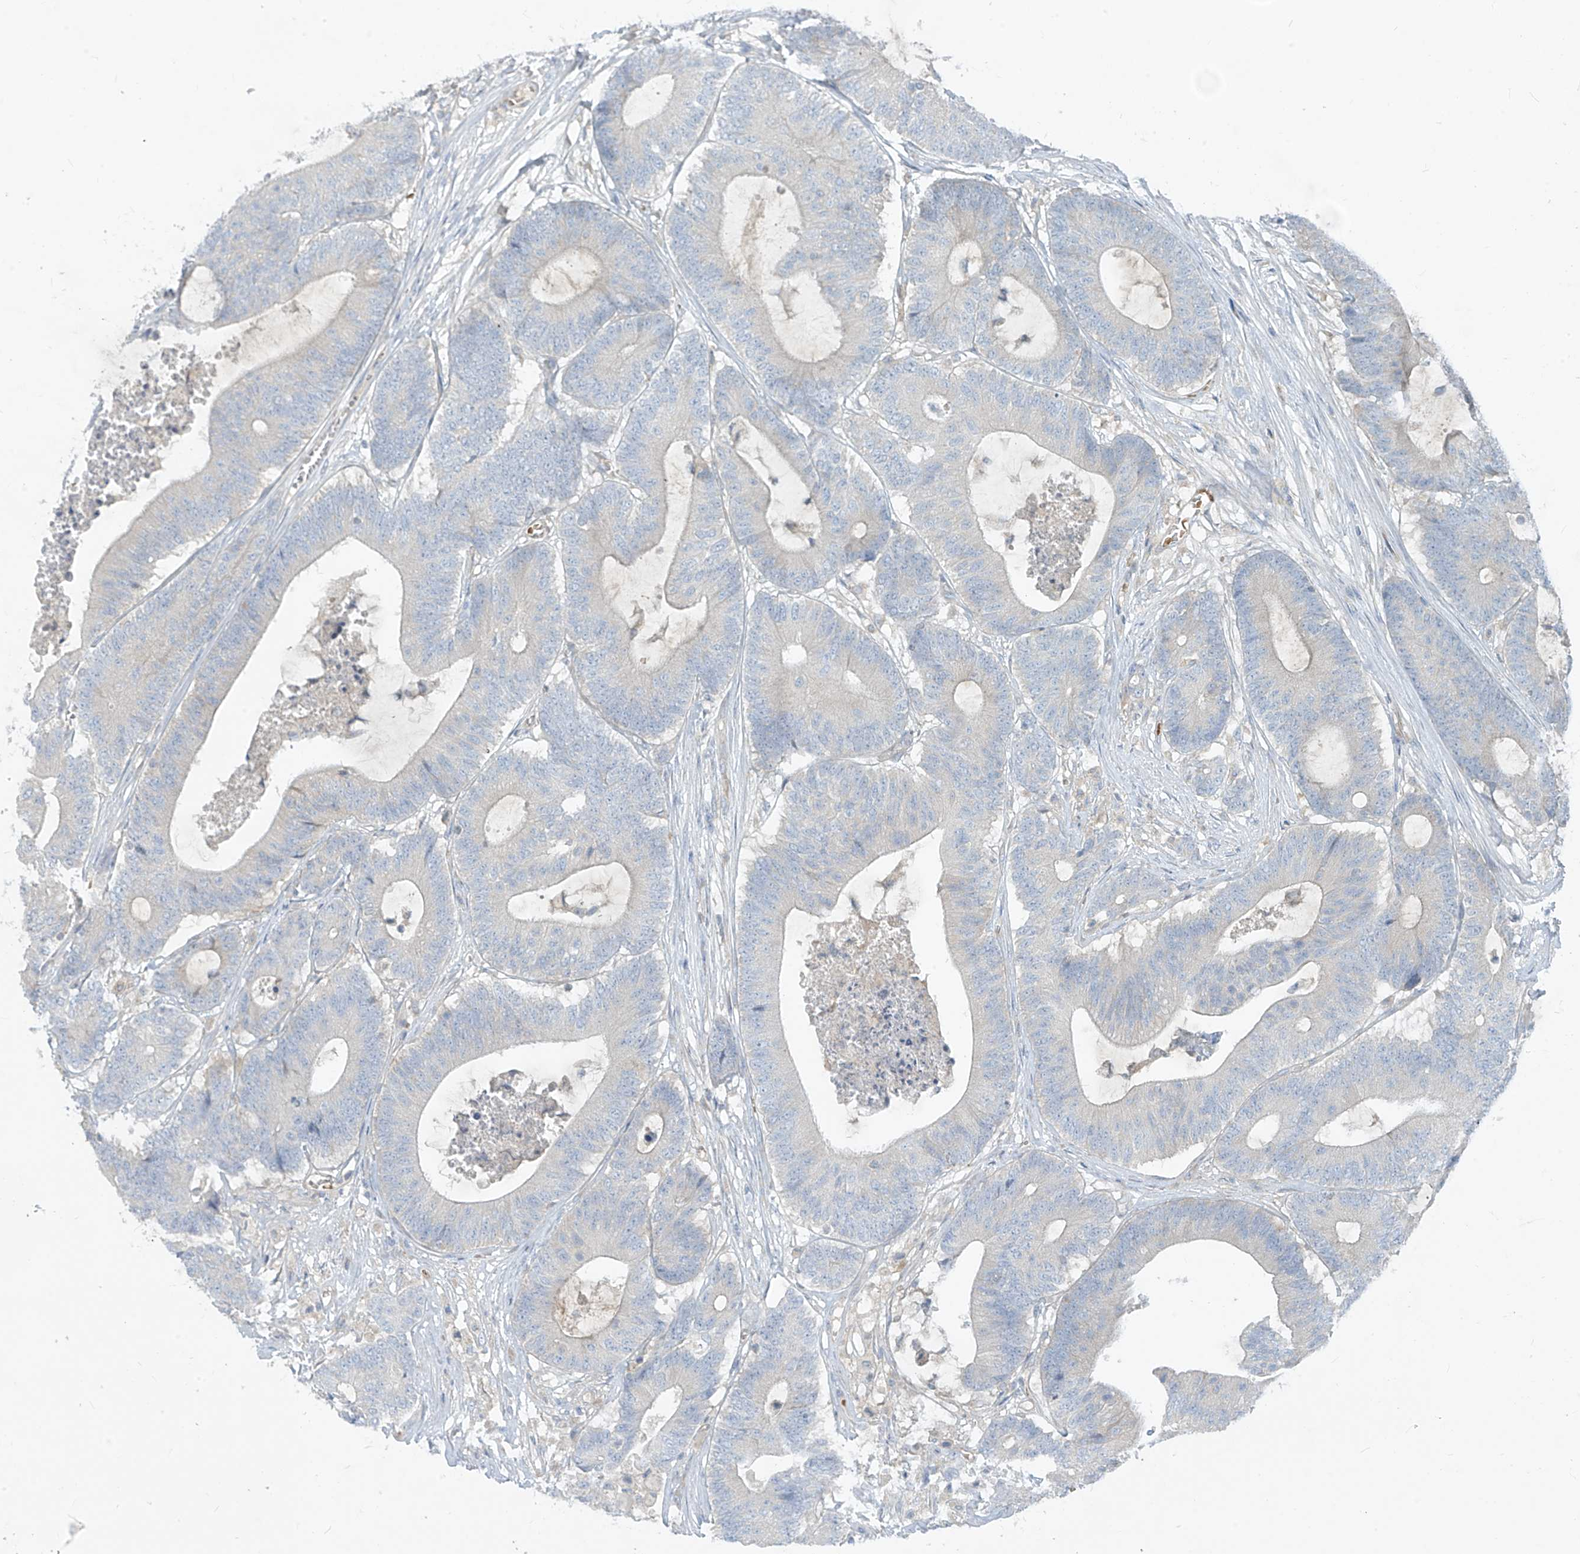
{"staining": {"intensity": "negative", "quantity": "none", "location": "none"}, "tissue": "colorectal cancer", "cell_type": "Tumor cells", "image_type": "cancer", "snomed": [{"axis": "morphology", "description": "Adenocarcinoma, NOS"}, {"axis": "topography", "description": "Colon"}], "caption": "This histopathology image is of colorectal cancer stained with immunohistochemistry (IHC) to label a protein in brown with the nuclei are counter-stained blue. There is no positivity in tumor cells. The staining was performed using DAB to visualize the protein expression in brown, while the nuclei were stained in blue with hematoxylin (Magnification: 20x).", "gene": "DGKQ", "patient": {"sex": "female", "age": 84}}